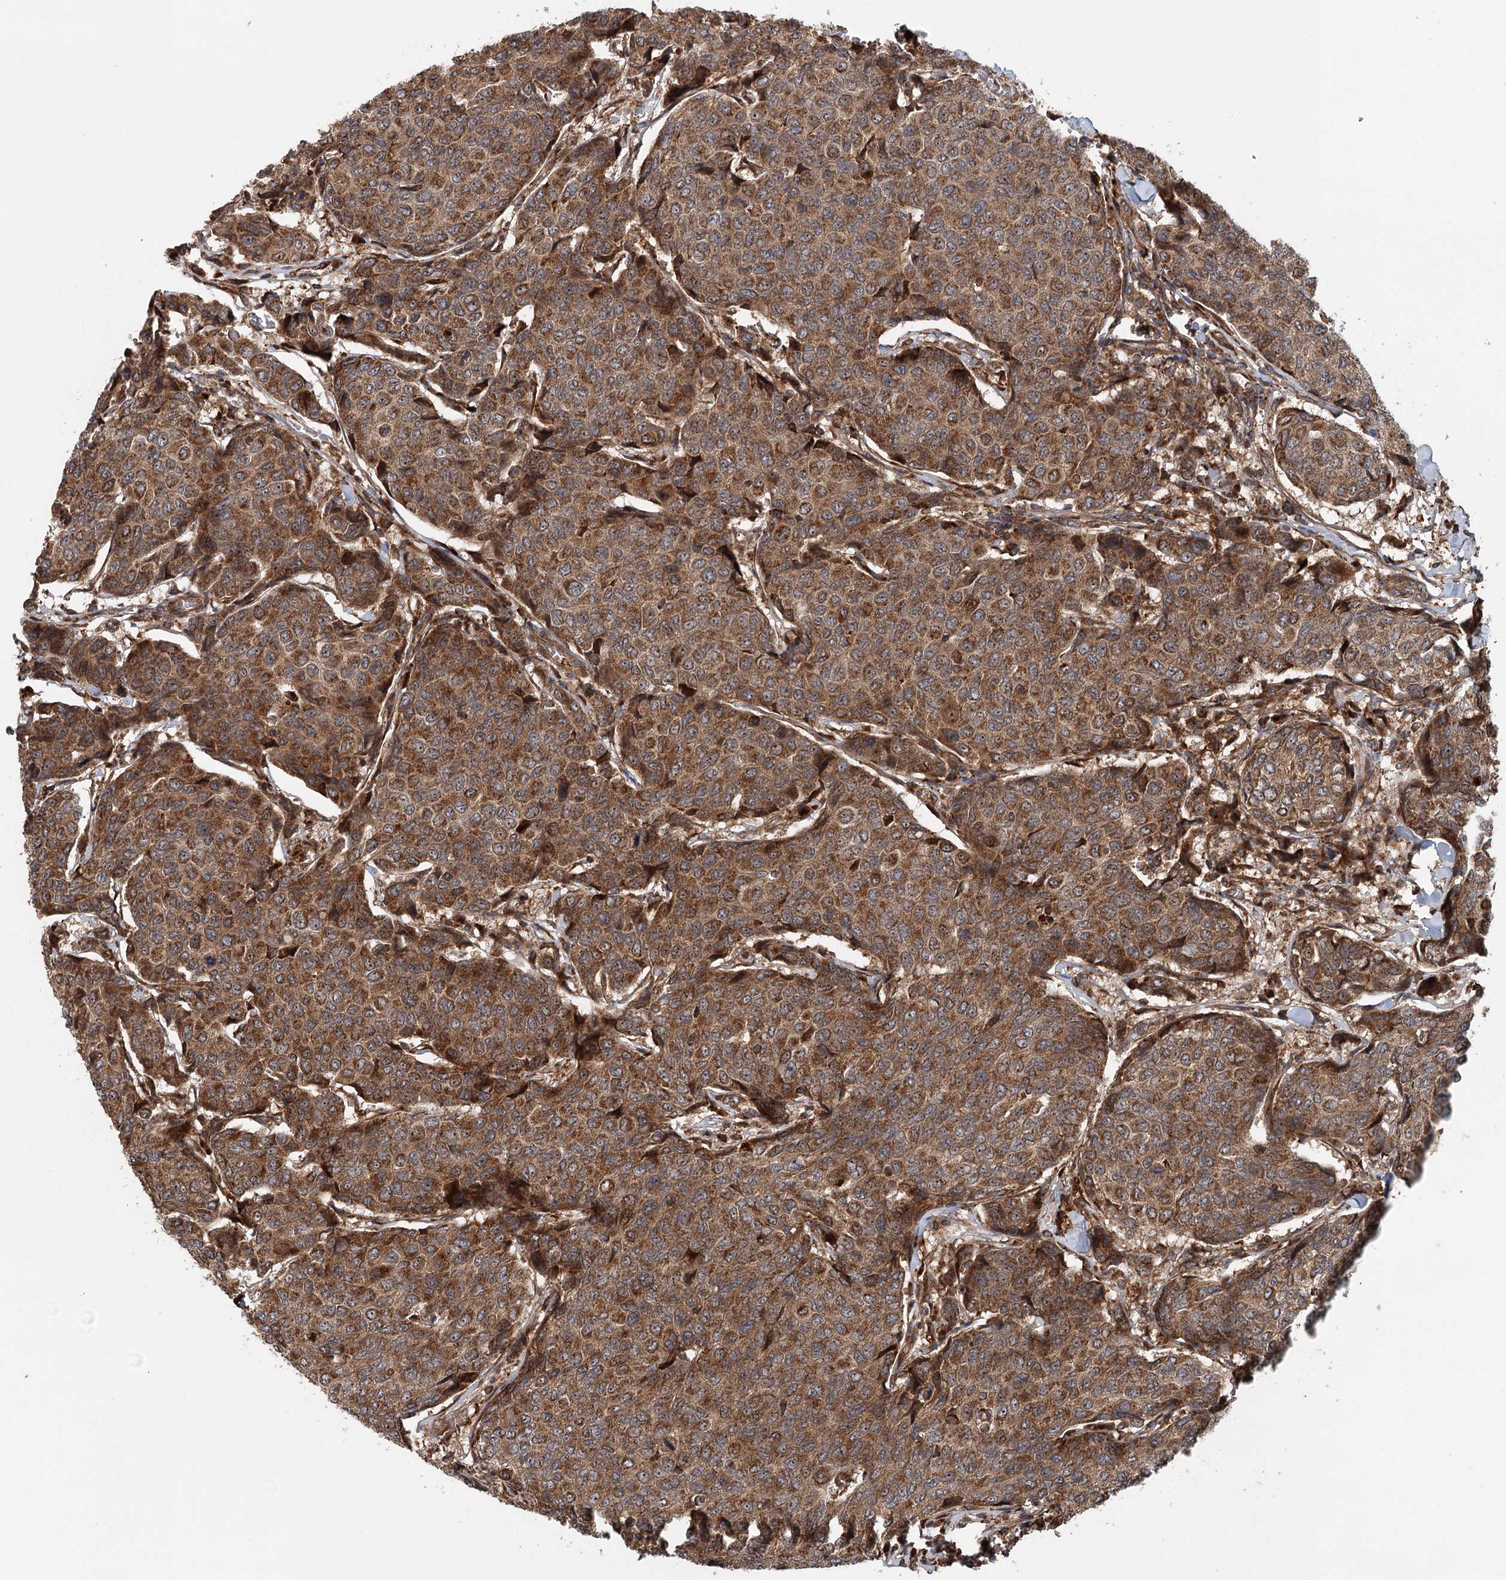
{"staining": {"intensity": "strong", "quantity": ">75%", "location": "cytoplasmic/membranous"}, "tissue": "breast cancer", "cell_type": "Tumor cells", "image_type": "cancer", "snomed": [{"axis": "morphology", "description": "Duct carcinoma"}, {"axis": "topography", "description": "Breast"}], "caption": "IHC (DAB (3,3'-diaminobenzidine)) staining of human breast intraductal carcinoma demonstrates strong cytoplasmic/membranous protein positivity in approximately >75% of tumor cells. The protein is shown in brown color, while the nuclei are stained blue.", "gene": "RNF111", "patient": {"sex": "female", "age": 55}}